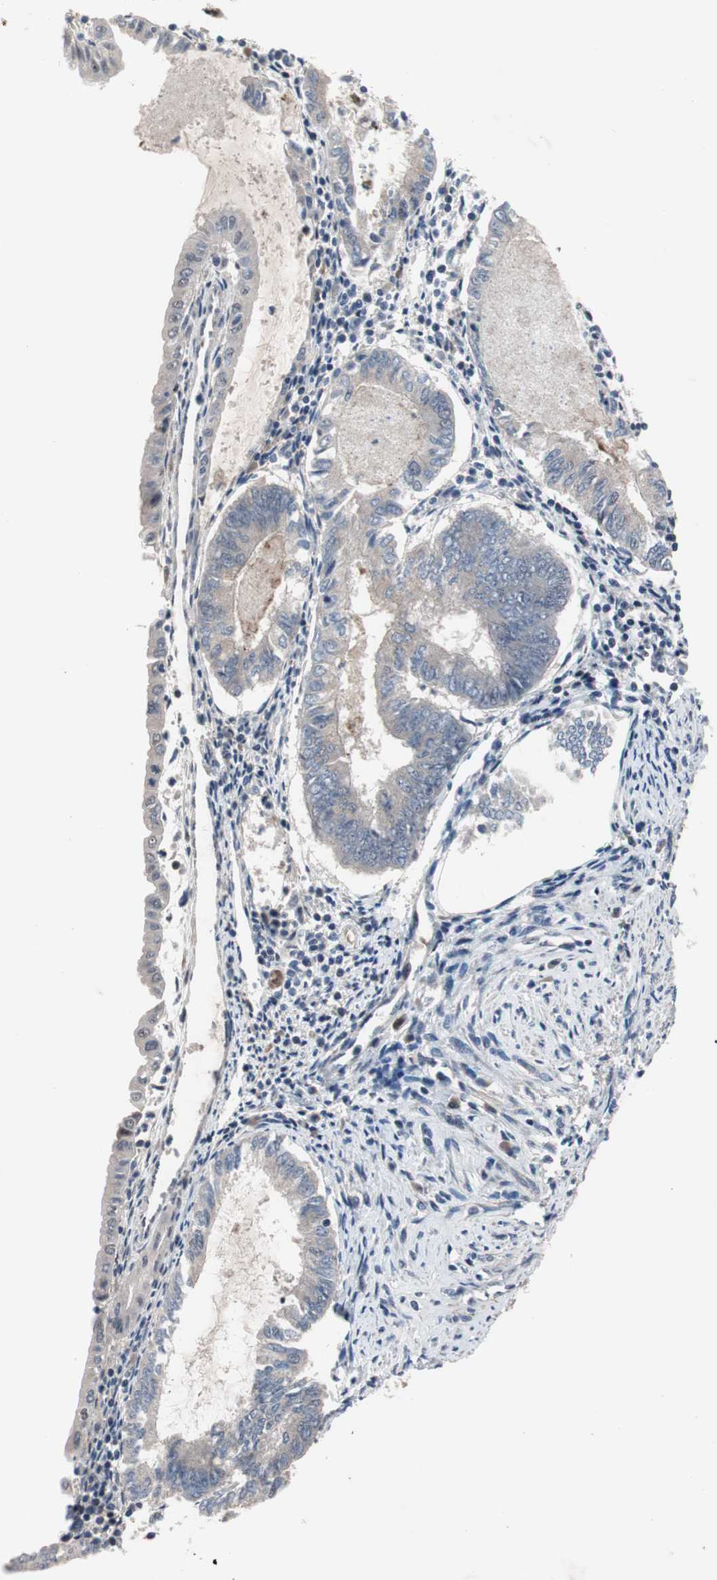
{"staining": {"intensity": "weak", "quantity": "<25%", "location": "cytoplasmic/membranous,nuclear"}, "tissue": "endometrial cancer", "cell_type": "Tumor cells", "image_type": "cancer", "snomed": [{"axis": "morphology", "description": "Adenocarcinoma, NOS"}, {"axis": "topography", "description": "Endometrium"}], "caption": "Immunohistochemistry (IHC) of endometrial adenocarcinoma demonstrates no positivity in tumor cells. (Immunohistochemistry (IHC), brightfield microscopy, high magnification).", "gene": "SOX7", "patient": {"sex": "female", "age": 86}}